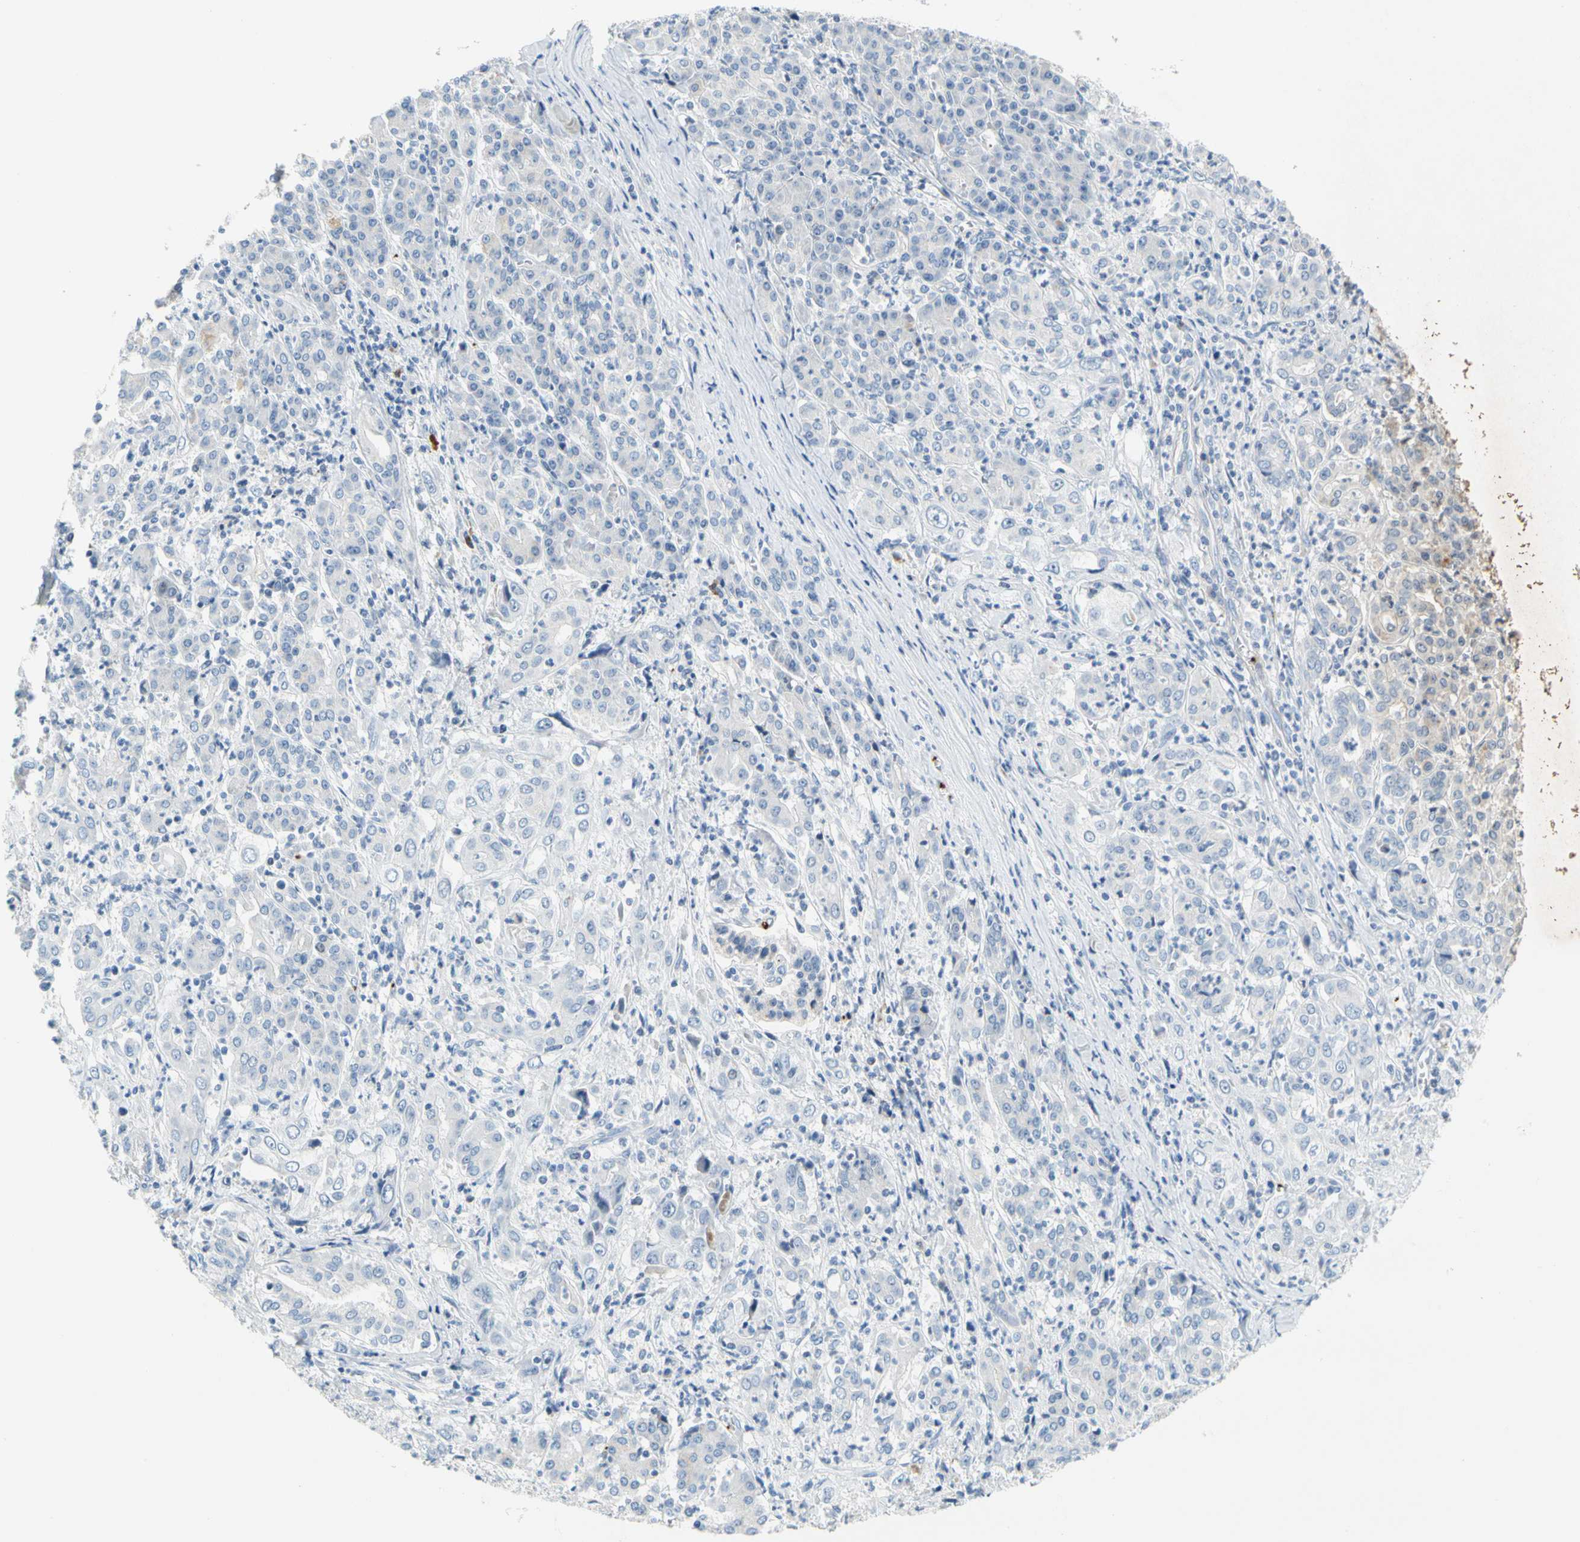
{"staining": {"intensity": "negative", "quantity": "none", "location": "none"}, "tissue": "pancreatic cancer", "cell_type": "Tumor cells", "image_type": "cancer", "snomed": [{"axis": "morphology", "description": "Adenocarcinoma, NOS"}, {"axis": "topography", "description": "Pancreas"}], "caption": "Adenocarcinoma (pancreatic) was stained to show a protein in brown. There is no significant positivity in tumor cells.", "gene": "PPBP", "patient": {"sex": "male", "age": 70}}